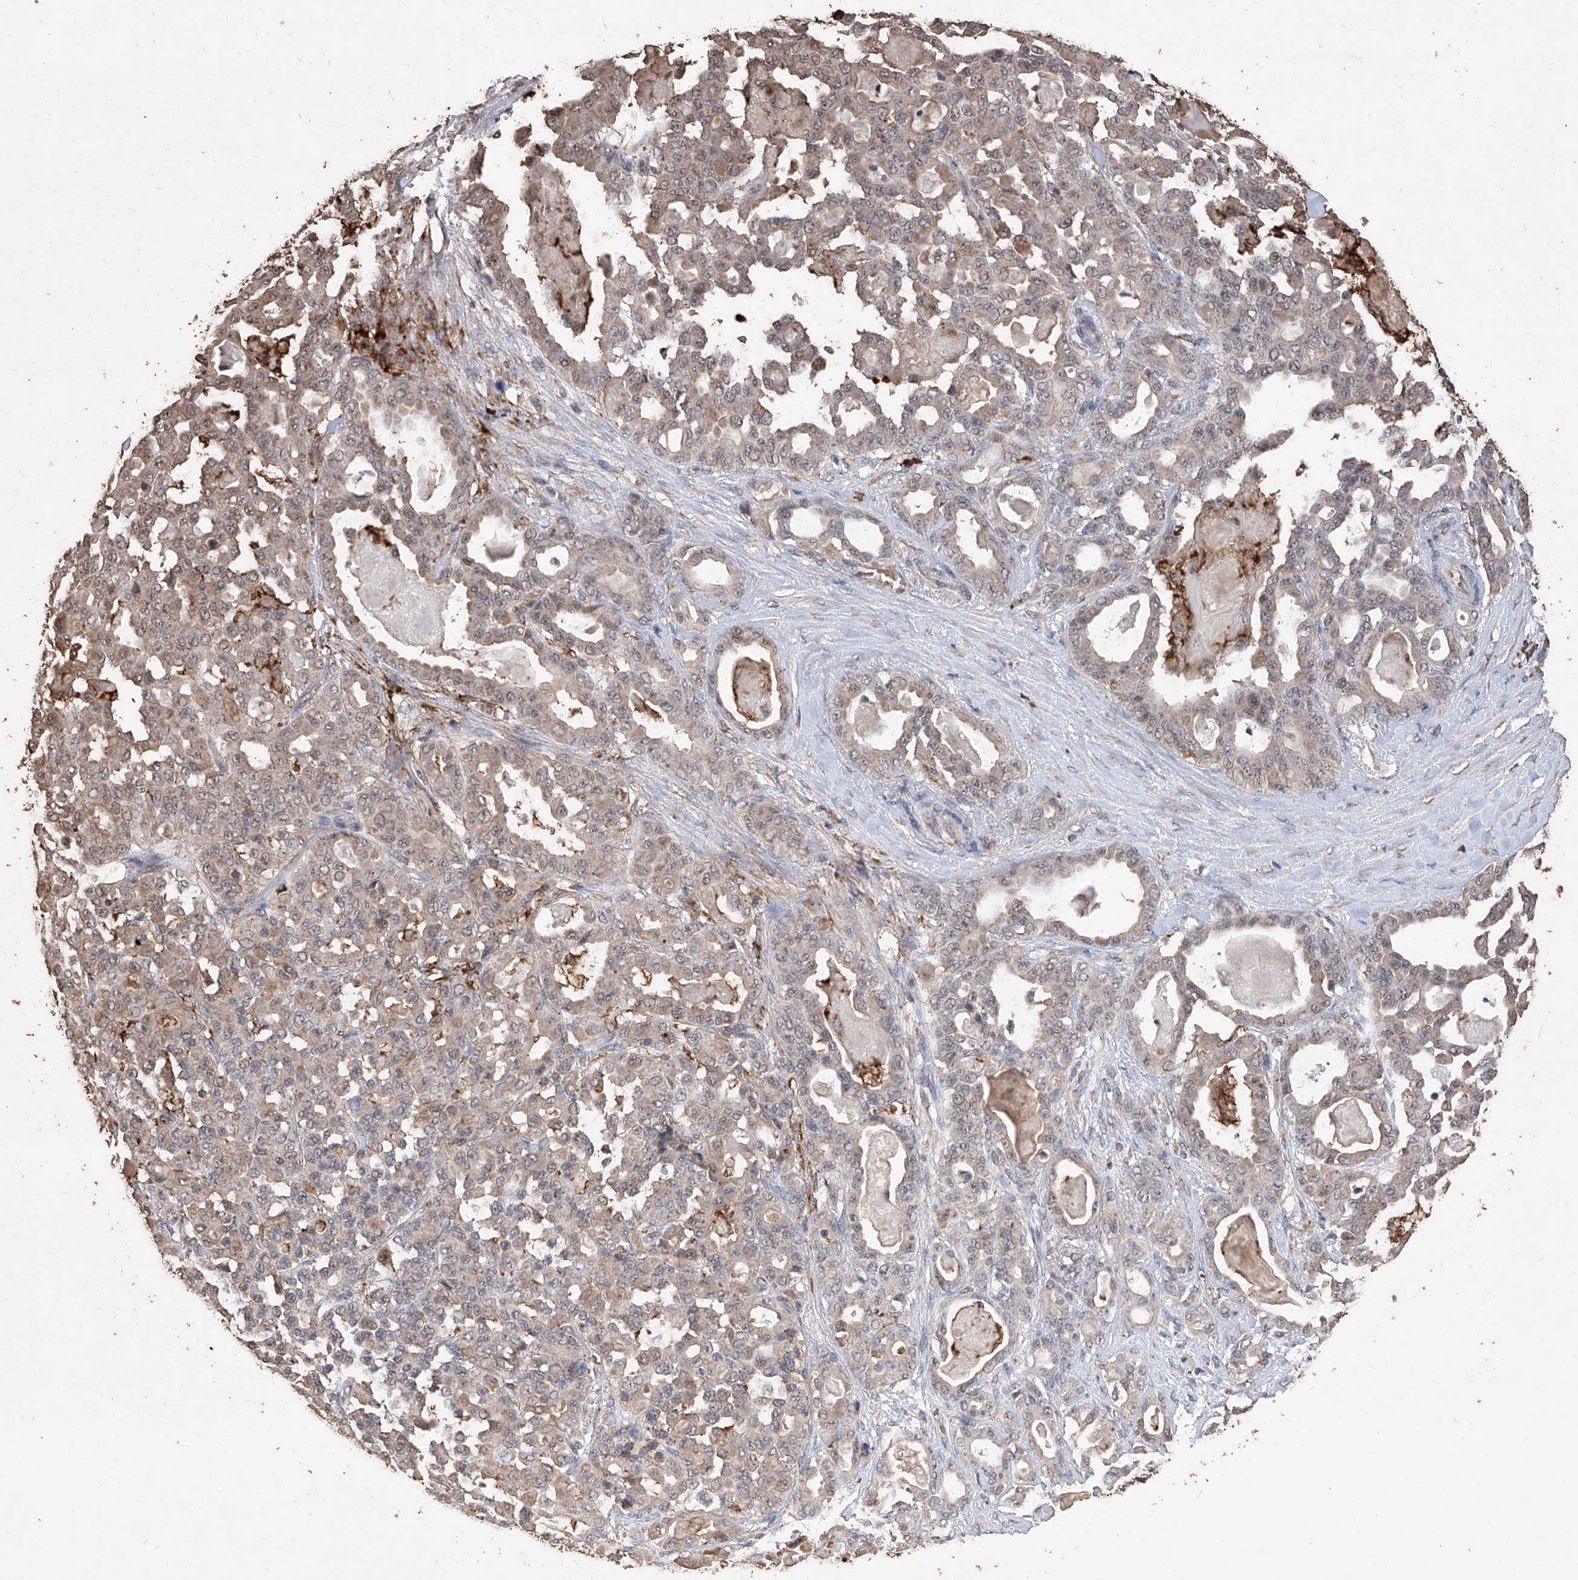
{"staining": {"intensity": "weak", "quantity": ">75%", "location": "cytoplasmic/membranous"}, "tissue": "pancreatic cancer", "cell_type": "Tumor cells", "image_type": "cancer", "snomed": [{"axis": "morphology", "description": "Adenocarcinoma, NOS"}, {"axis": "topography", "description": "Pancreas"}], "caption": "Immunohistochemical staining of human adenocarcinoma (pancreatic) displays low levels of weak cytoplasmic/membranous positivity in about >75% of tumor cells. (Brightfield microscopy of DAB IHC at high magnification).", "gene": "EML1", "patient": {"sex": "male", "age": 63}}